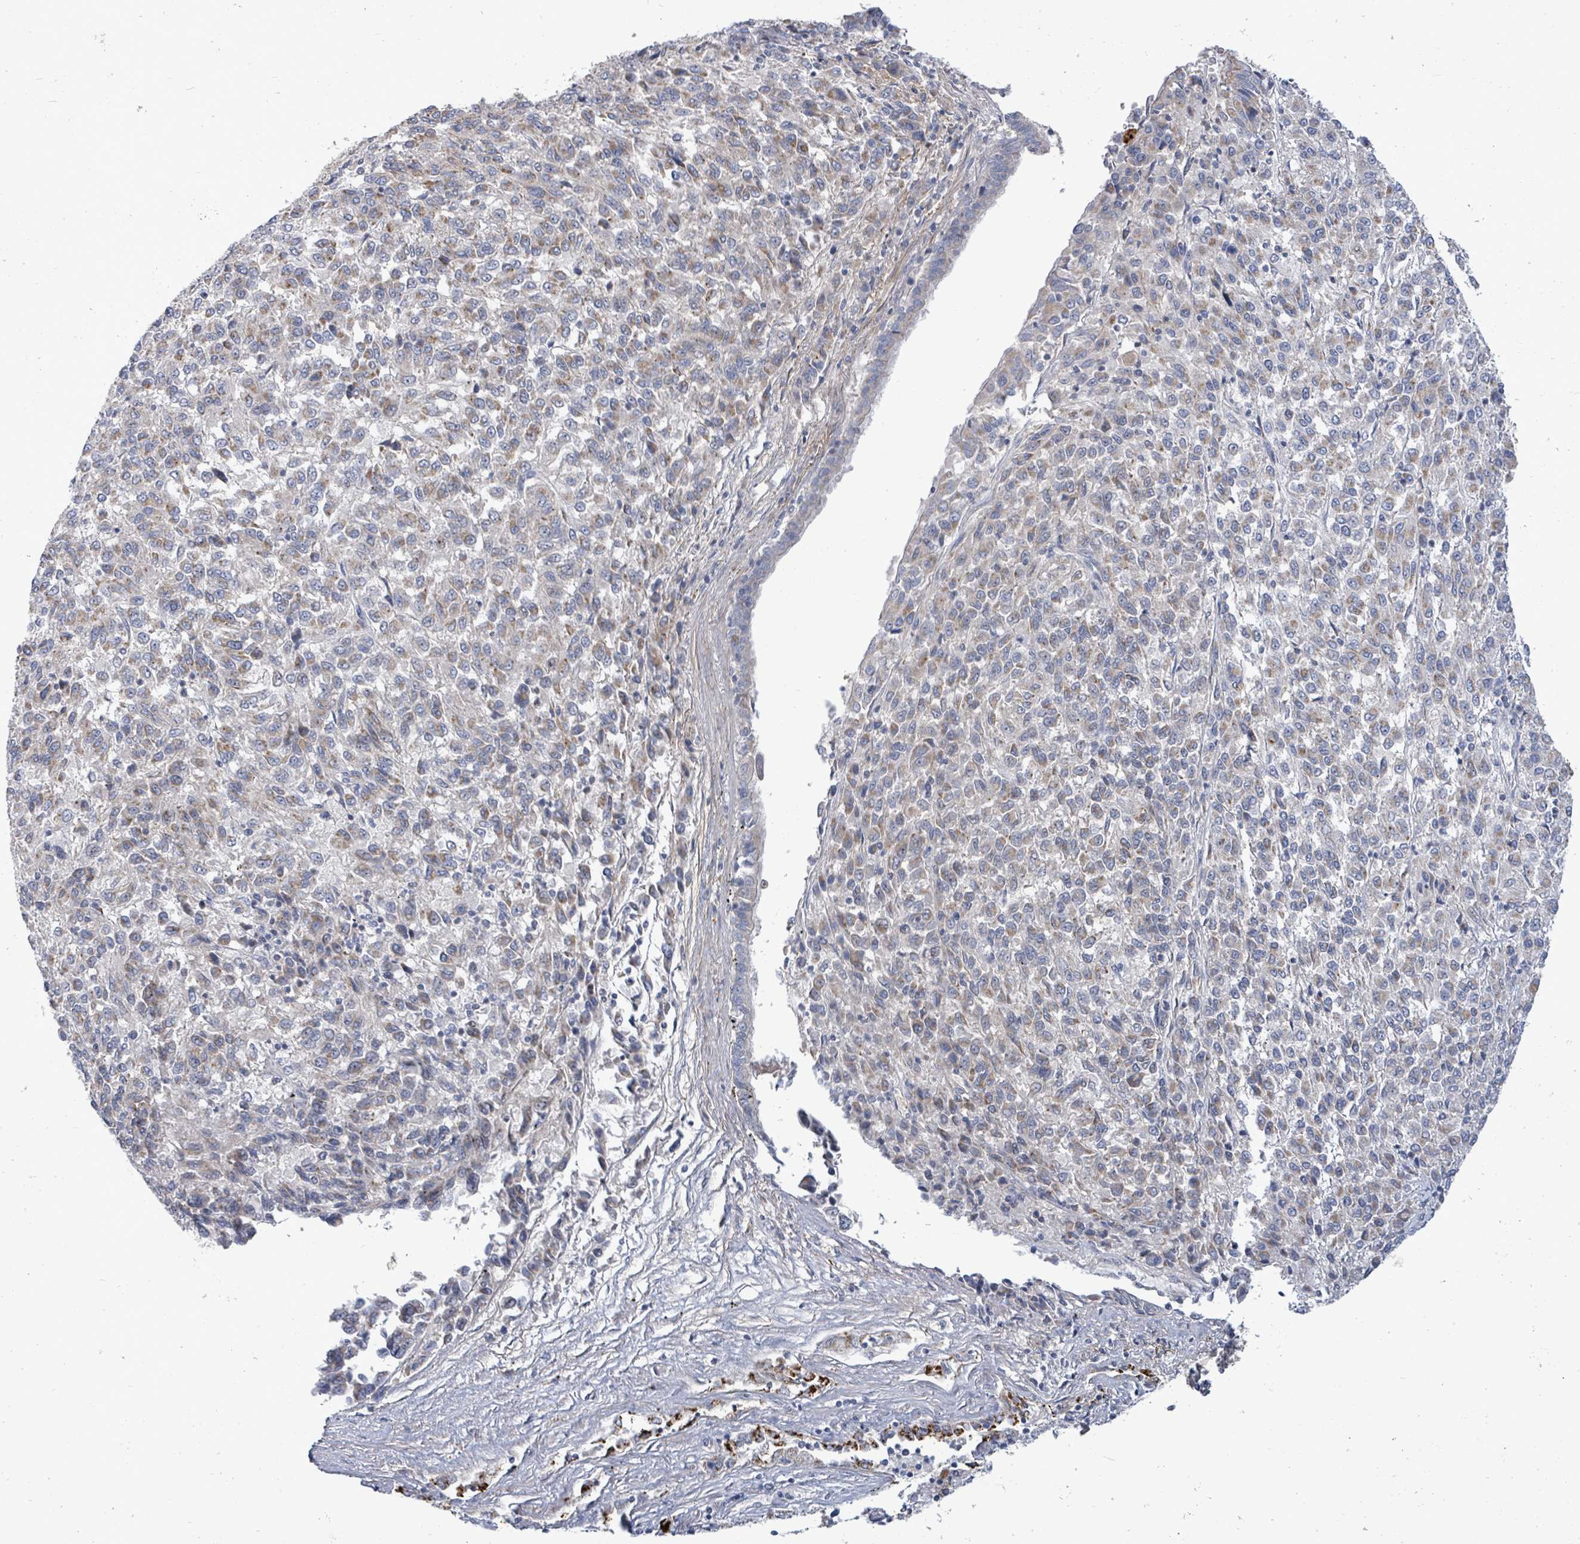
{"staining": {"intensity": "moderate", "quantity": ">75%", "location": "cytoplasmic/membranous"}, "tissue": "melanoma", "cell_type": "Tumor cells", "image_type": "cancer", "snomed": [{"axis": "morphology", "description": "Malignant melanoma, Metastatic site"}, {"axis": "topography", "description": "Lung"}], "caption": "Human melanoma stained for a protein (brown) demonstrates moderate cytoplasmic/membranous positive positivity in approximately >75% of tumor cells.", "gene": "ZFPM1", "patient": {"sex": "male", "age": 64}}